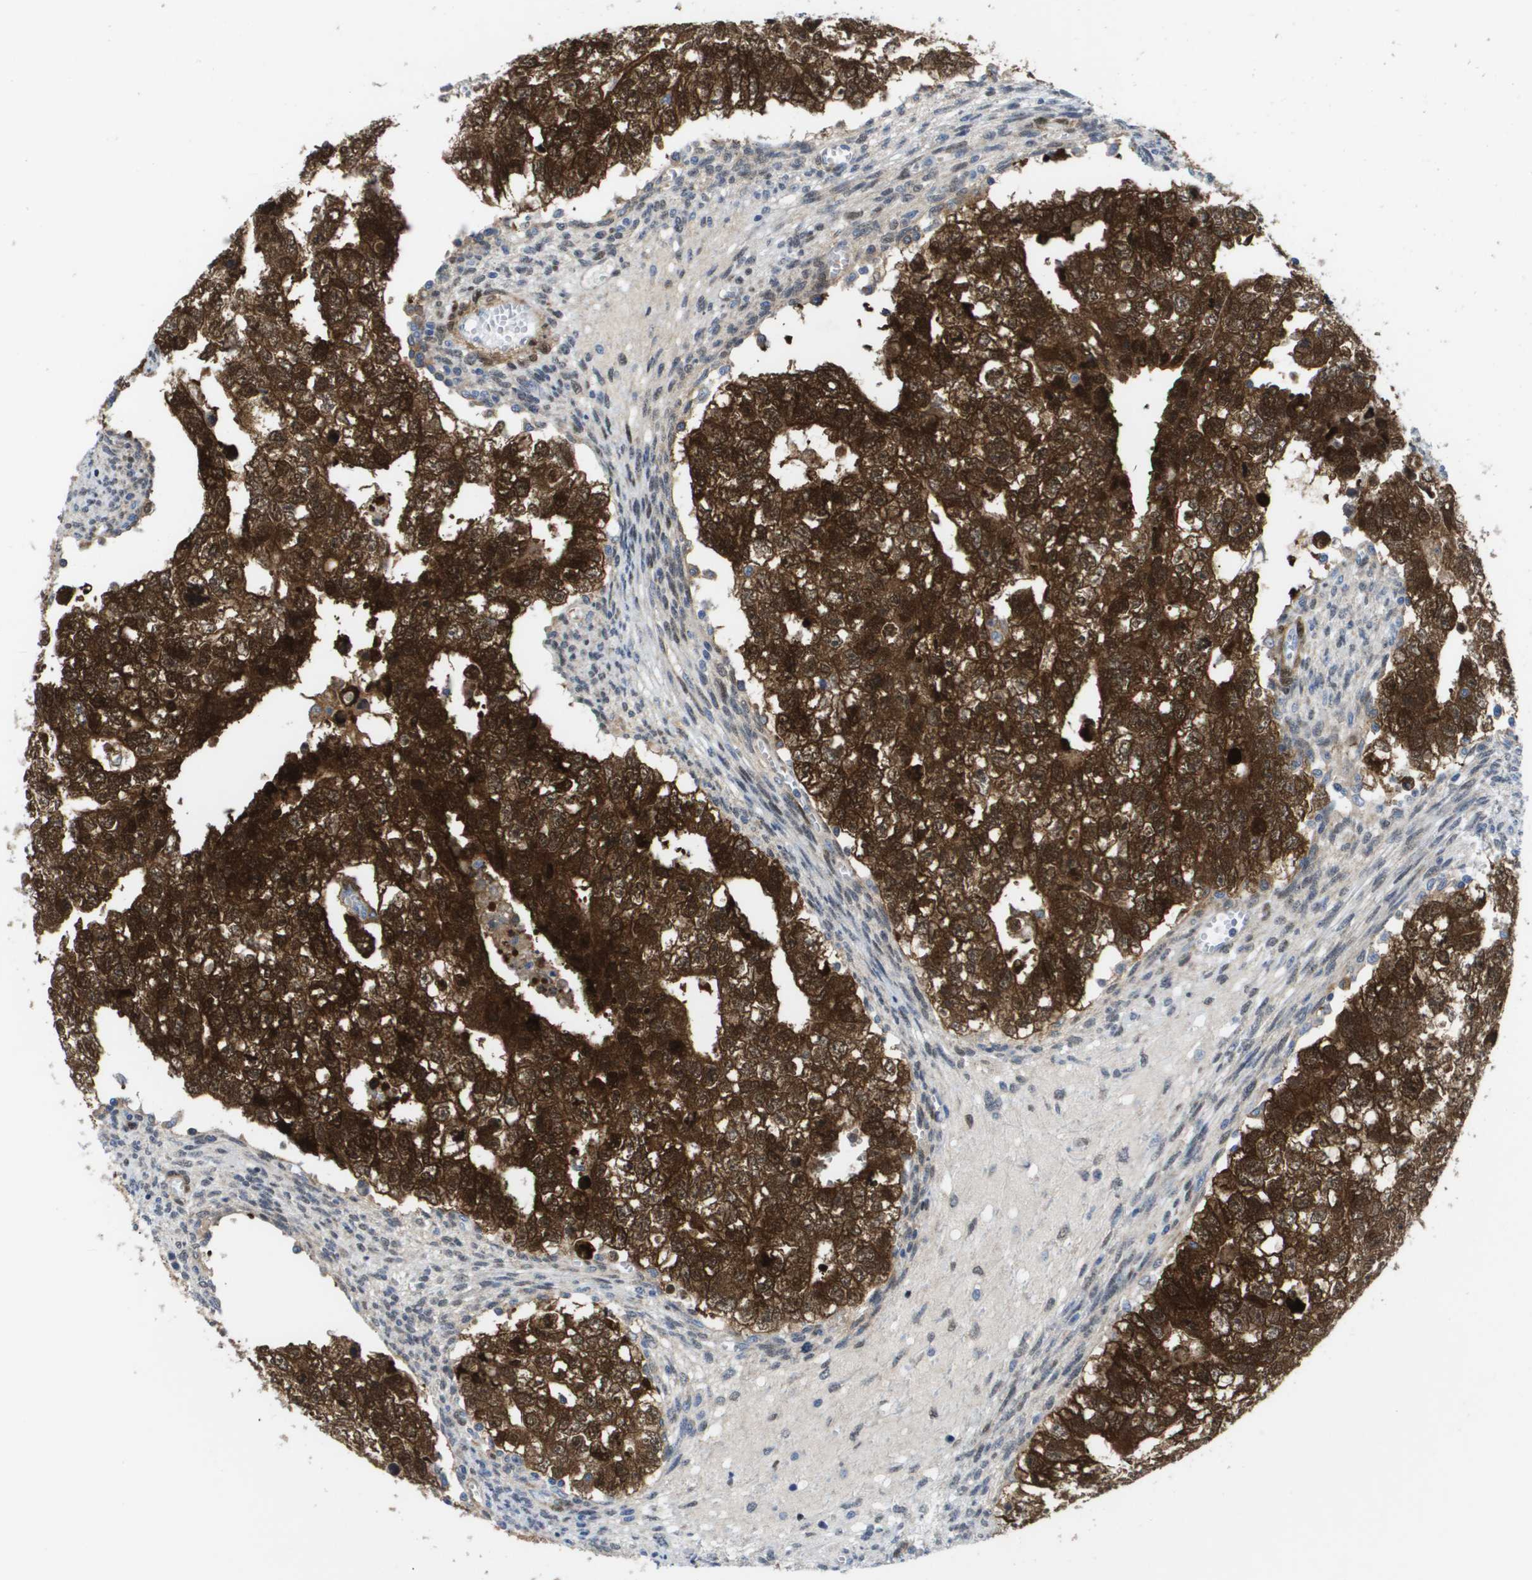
{"staining": {"intensity": "strong", "quantity": ">75%", "location": "cytoplasmic/membranous,nuclear"}, "tissue": "testis cancer", "cell_type": "Tumor cells", "image_type": "cancer", "snomed": [{"axis": "morphology", "description": "Seminoma, NOS"}, {"axis": "morphology", "description": "Carcinoma, Embryonal, NOS"}, {"axis": "topography", "description": "Testis"}], "caption": "An IHC image of tumor tissue is shown. Protein staining in brown highlights strong cytoplasmic/membranous and nuclear positivity in testis cancer (embryonal carcinoma) within tumor cells.", "gene": "FKBP4", "patient": {"sex": "male", "age": 38}}